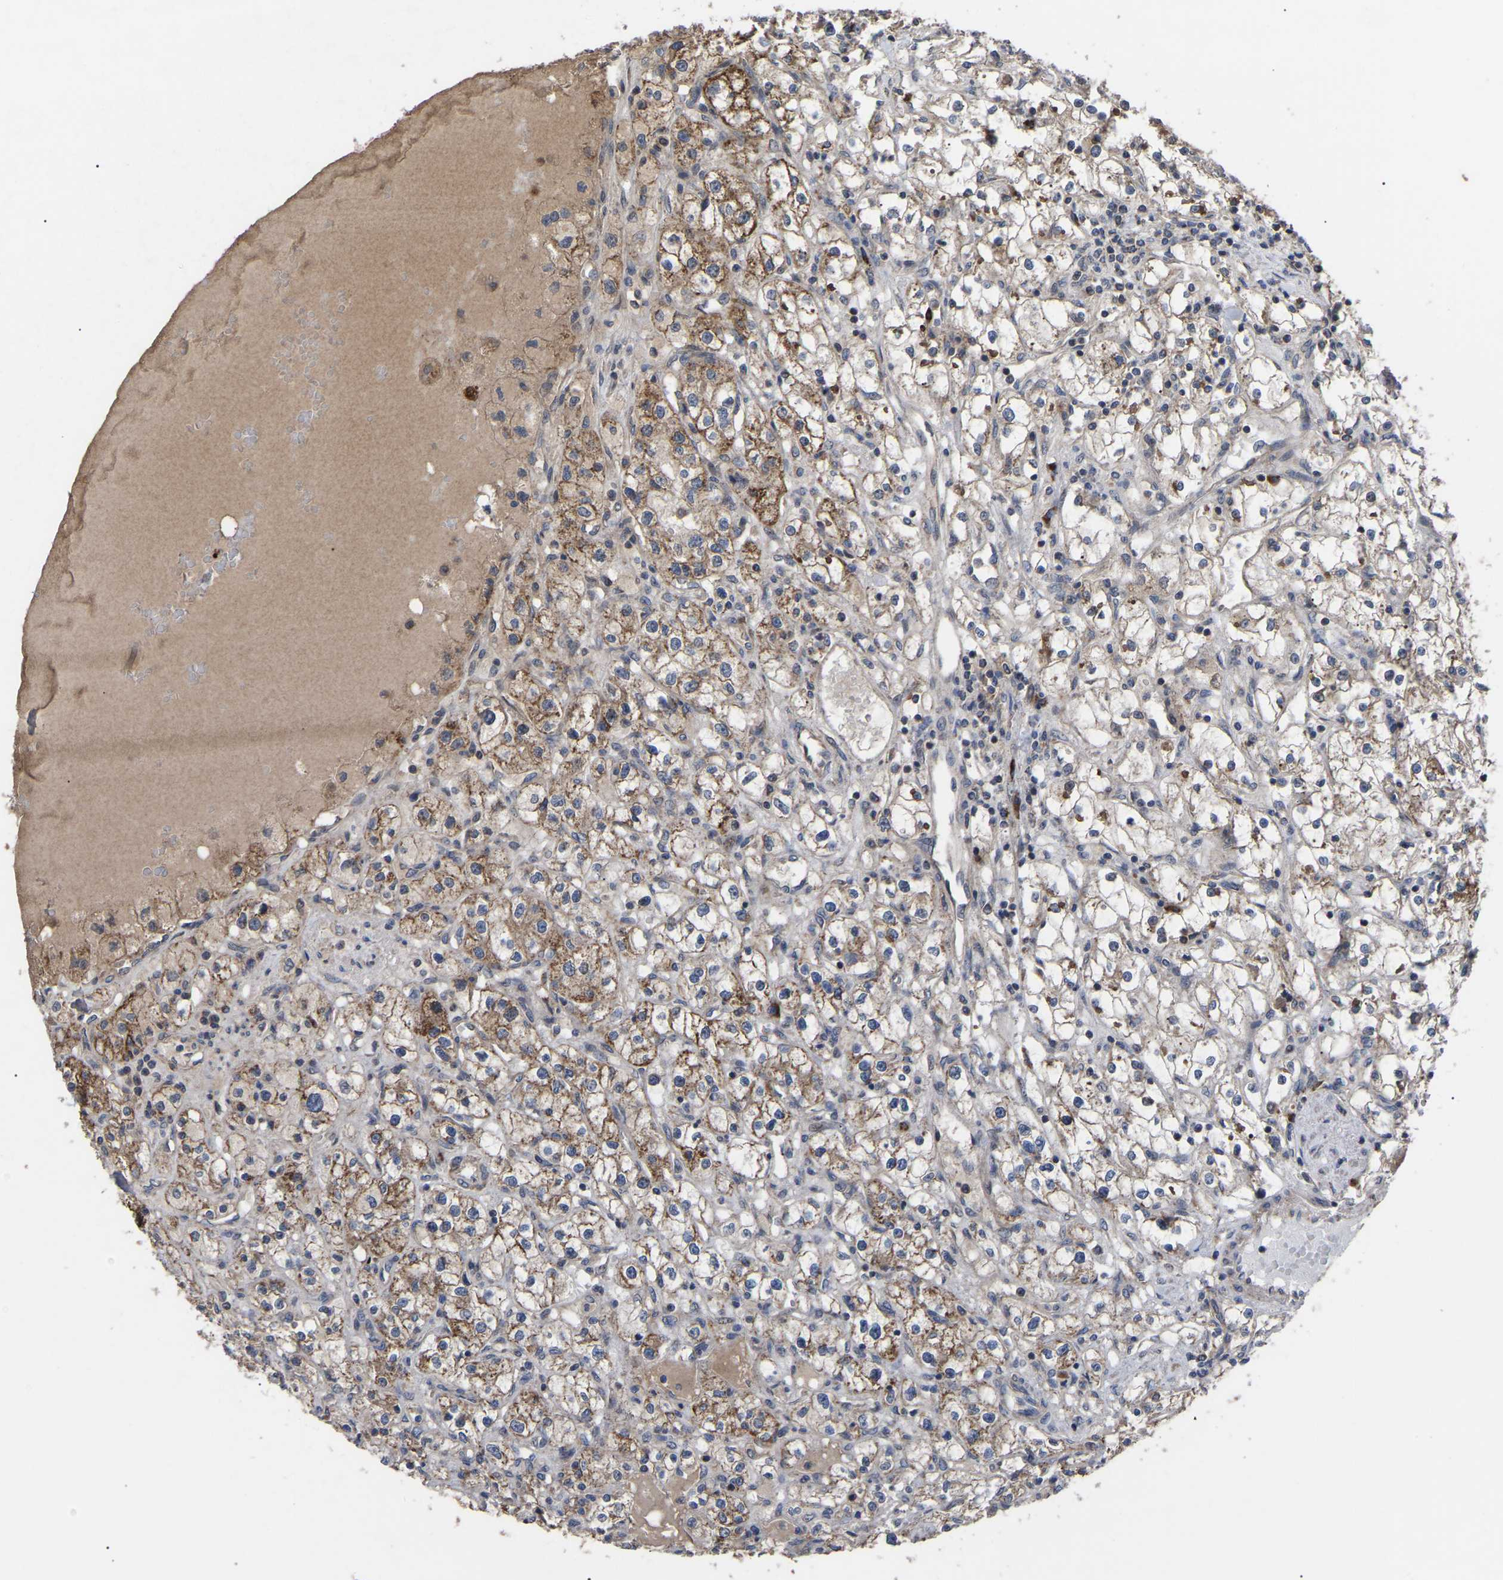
{"staining": {"intensity": "moderate", "quantity": "25%-75%", "location": "cytoplasmic/membranous"}, "tissue": "renal cancer", "cell_type": "Tumor cells", "image_type": "cancer", "snomed": [{"axis": "morphology", "description": "Adenocarcinoma, NOS"}, {"axis": "topography", "description": "Kidney"}], "caption": "Human renal cancer stained for a protein (brown) displays moderate cytoplasmic/membranous positive positivity in about 25%-75% of tumor cells.", "gene": "GCC1", "patient": {"sex": "male", "age": 56}}